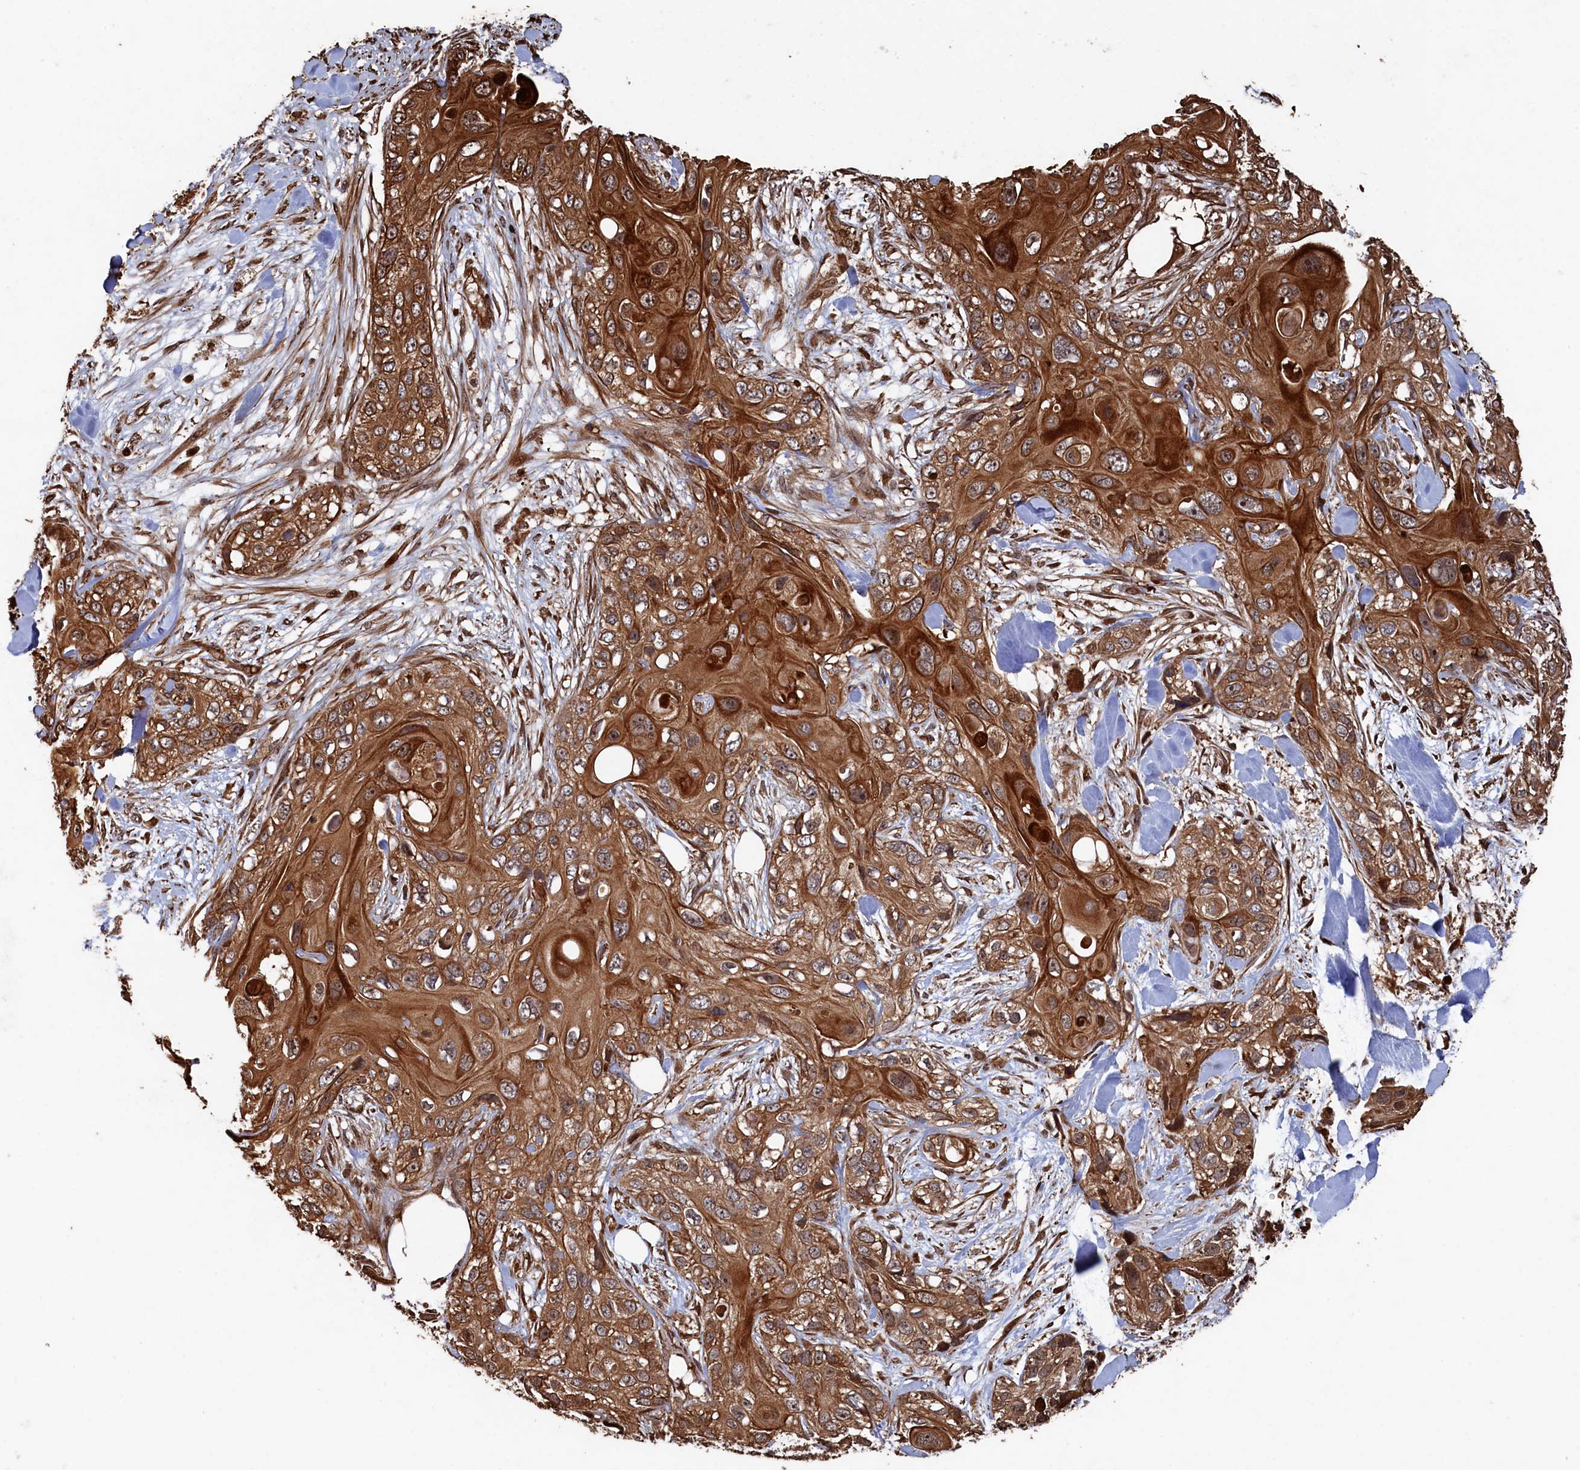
{"staining": {"intensity": "strong", "quantity": ">75%", "location": "cytoplasmic/membranous"}, "tissue": "skin cancer", "cell_type": "Tumor cells", "image_type": "cancer", "snomed": [{"axis": "morphology", "description": "Normal tissue, NOS"}, {"axis": "morphology", "description": "Squamous cell carcinoma, NOS"}, {"axis": "topography", "description": "Skin"}], "caption": "A micrograph of human skin cancer stained for a protein exhibits strong cytoplasmic/membranous brown staining in tumor cells.", "gene": "PIGN", "patient": {"sex": "male", "age": 72}}